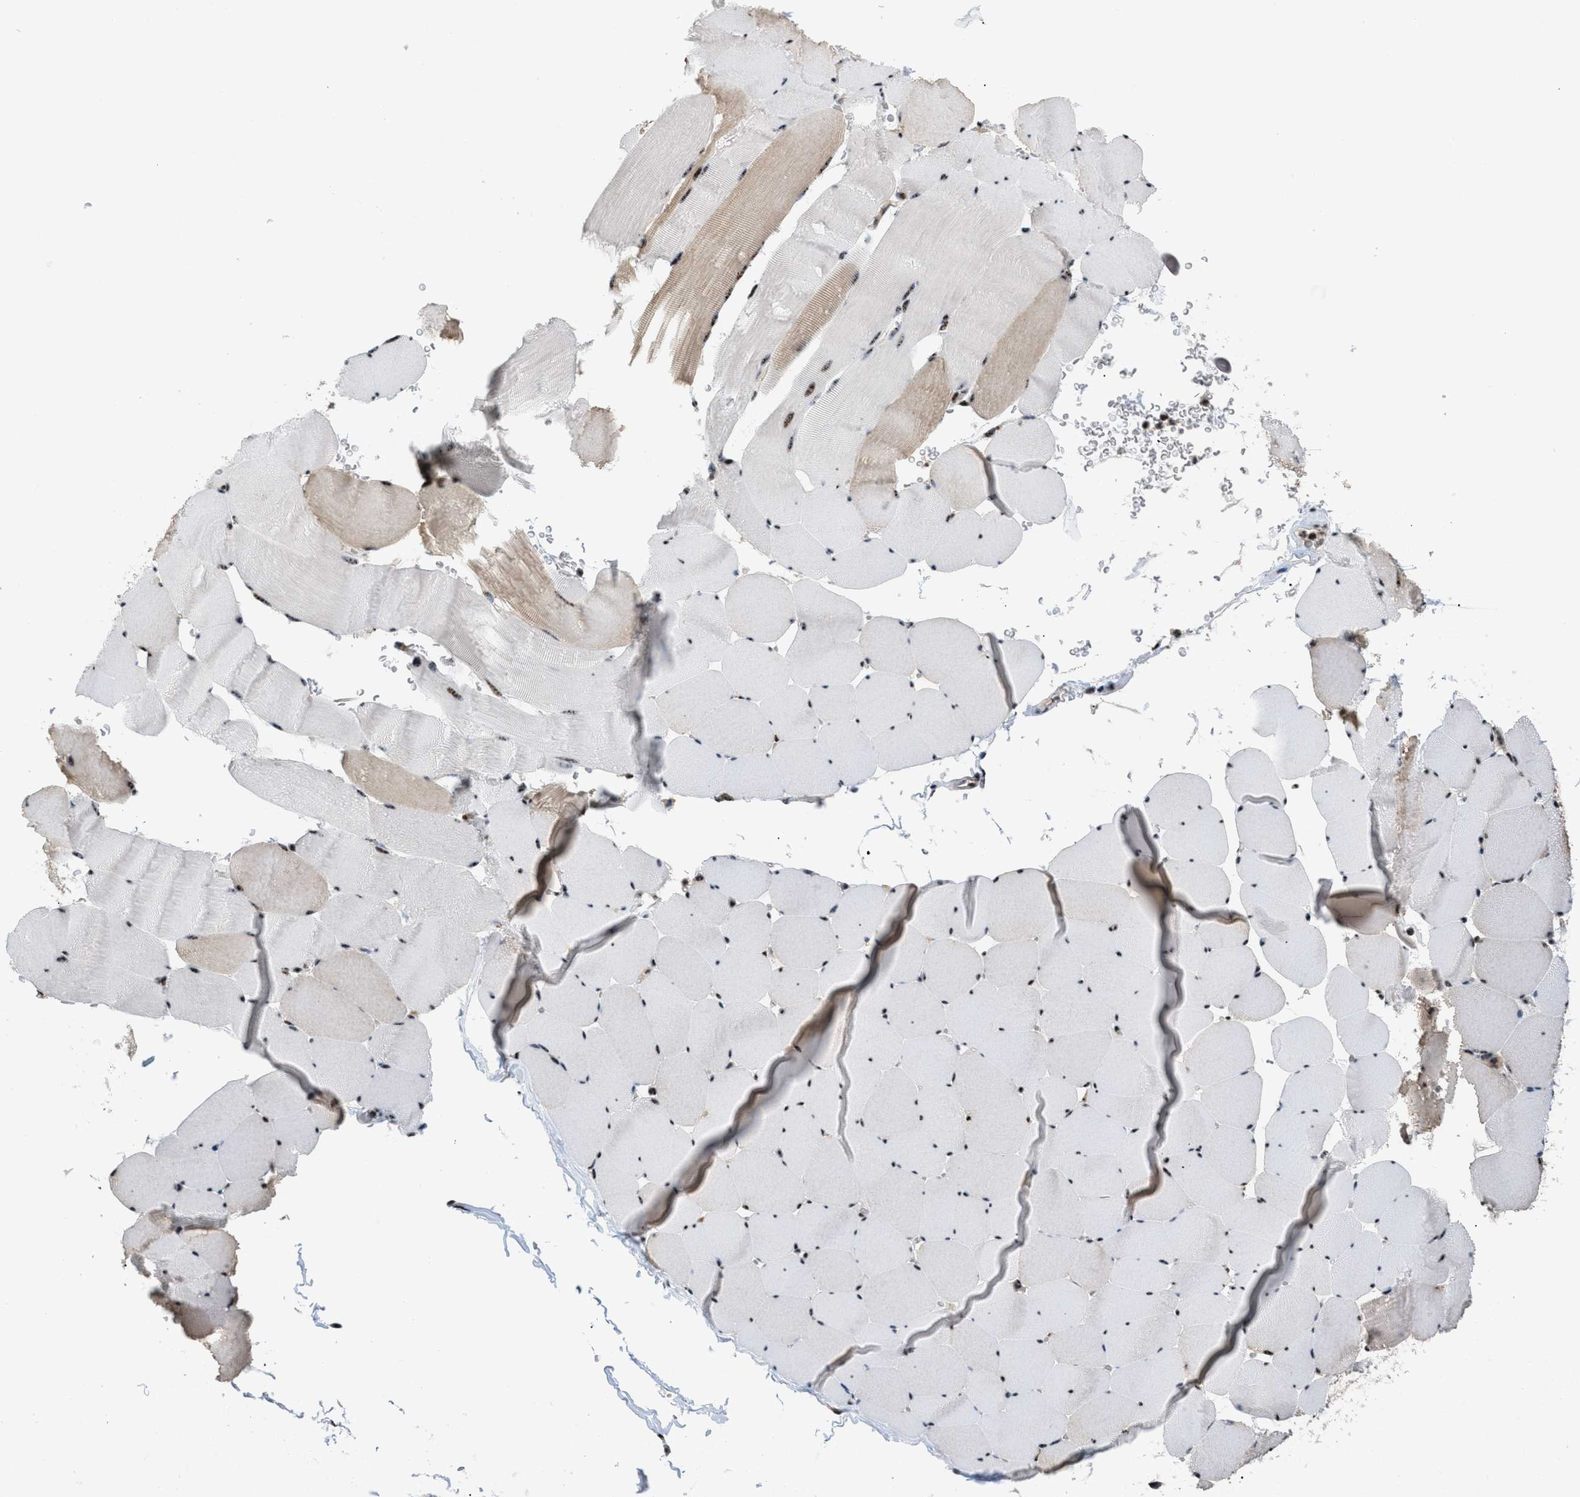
{"staining": {"intensity": "moderate", "quantity": "25%-75%", "location": "cytoplasmic/membranous,nuclear"}, "tissue": "skeletal muscle", "cell_type": "Myocytes", "image_type": "normal", "snomed": [{"axis": "morphology", "description": "Normal tissue, NOS"}, {"axis": "topography", "description": "Skeletal muscle"}], "caption": "The image demonstrates immunohistochemical staining of unremarkable skeletal muscle. There is moderate cytoplasmic/membranous,nuclear staining is seen in approximately 25%-75% of myocytes. (DAB IHC with brightfield microscopy, high magnification).", "gene": "CDR2", "patient": {"sex": "male", "age": 62}}